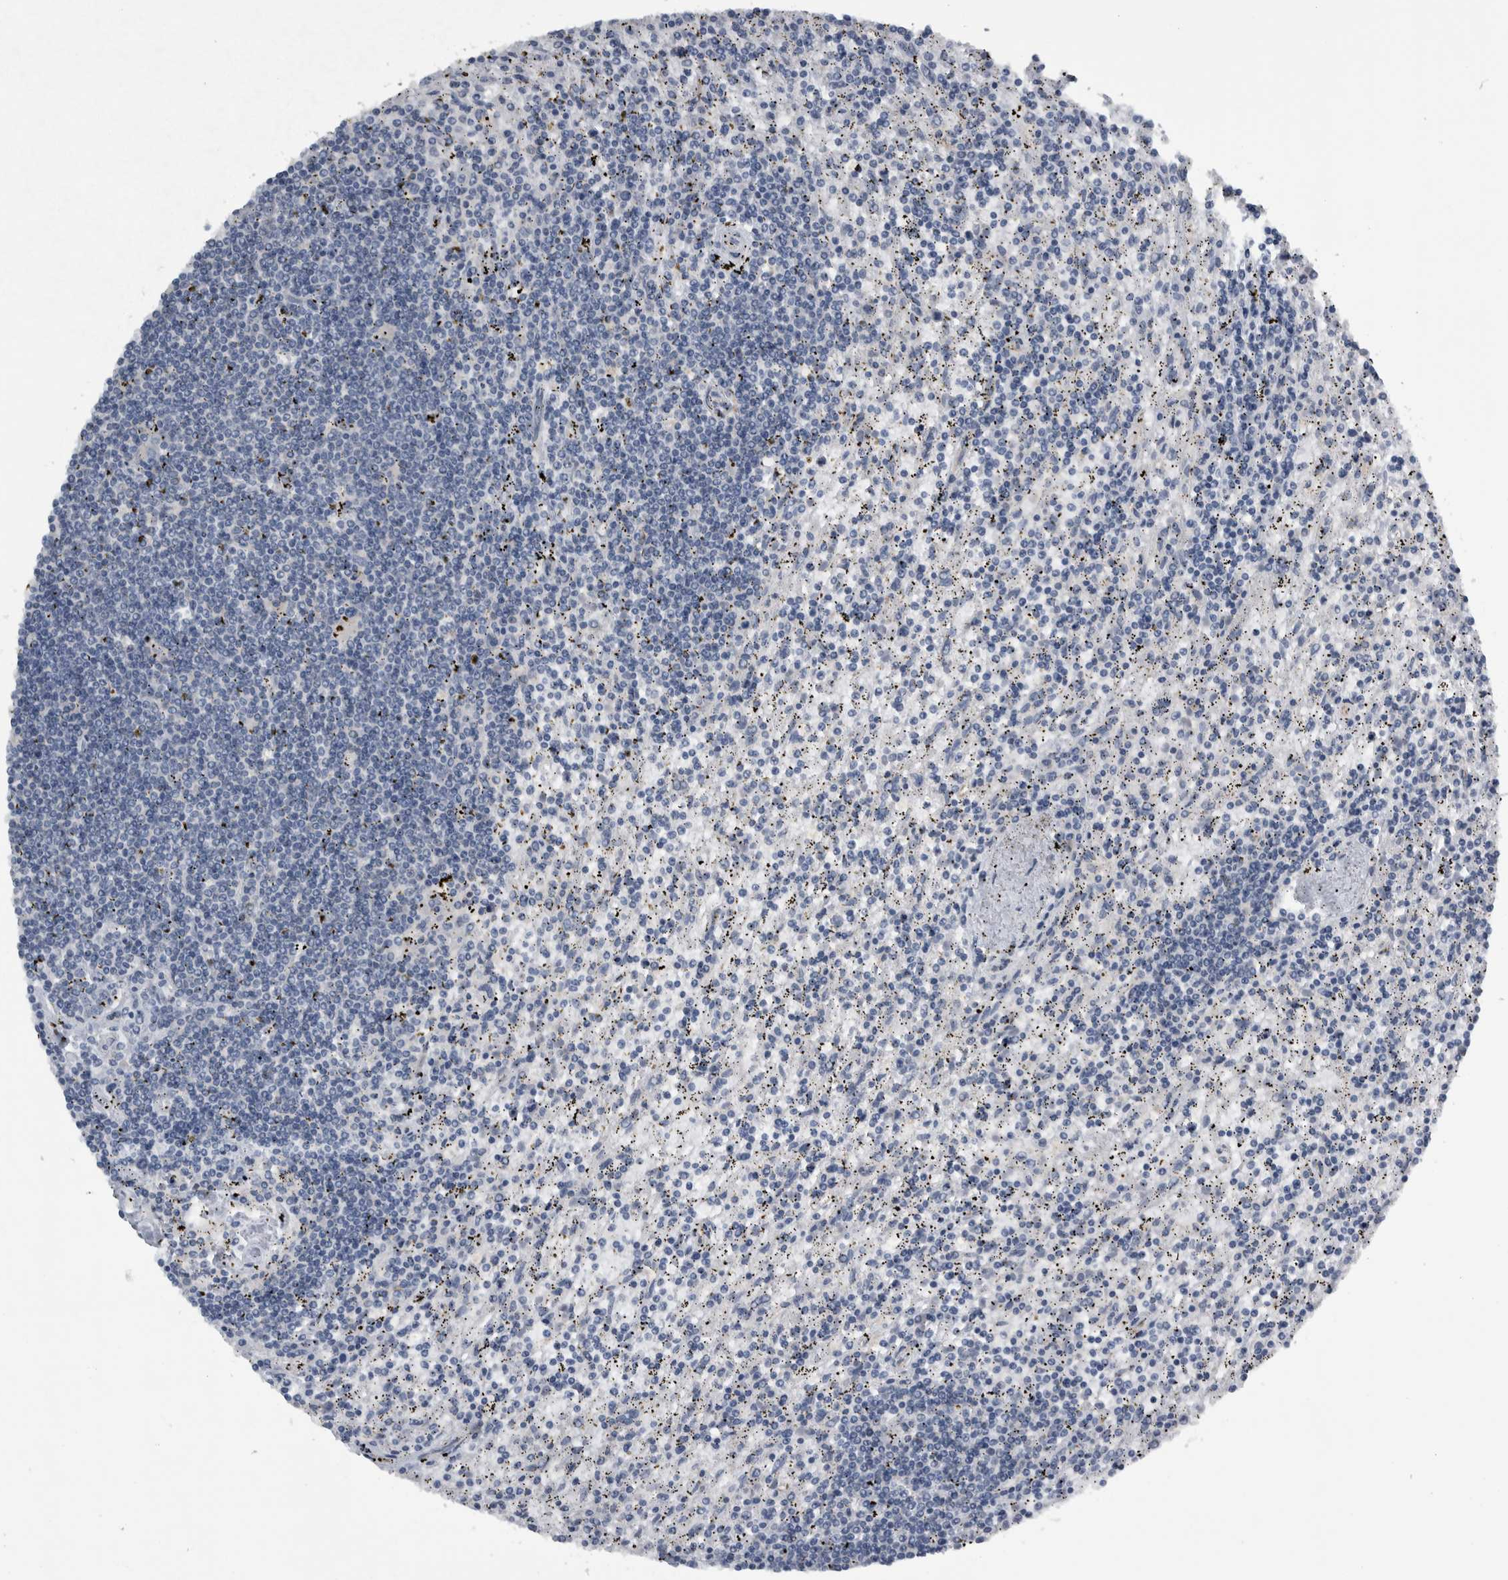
{"staining": {"intensity": "negative", "quantity": "none", "location": "none"}, "tissue": "lymphoma", "cell_type": "Tumor cells", "image_type": "cancer", "snomed": [{"axis": "morphology", "description": "Malignant lymphoma, non-Hodgkin's type, Low grade"}, {"axis": "topography", "description": "Spleen"}], "caption": "Tumor cells show no significant expression in lymphoma. (DAB immunohistochemistry (IHC) visualized using brightfield microscopy, high magnification).", "gene": "NT5C2", "patient": {"sex": "male", "age": 76}}